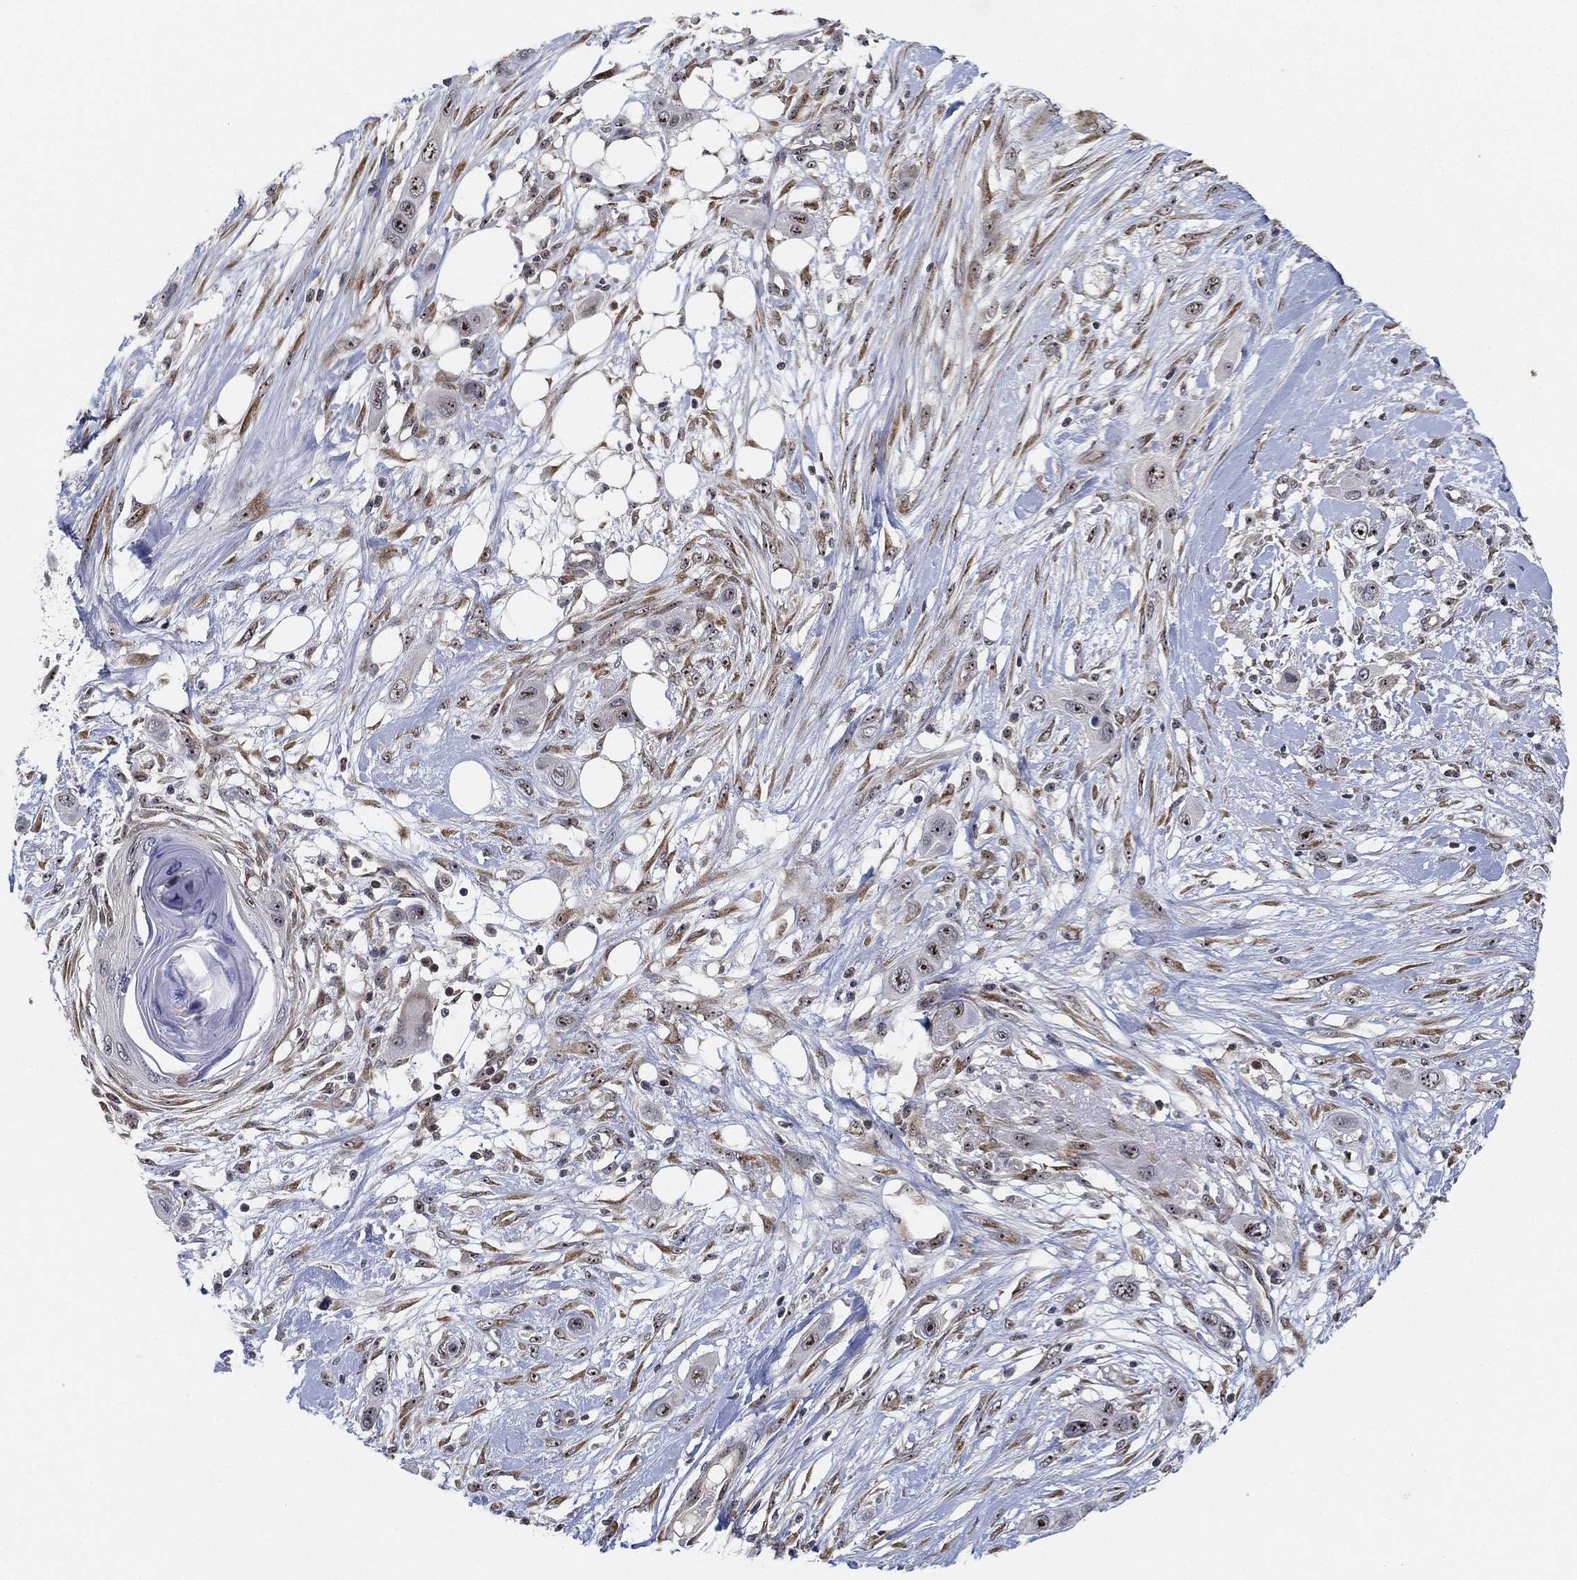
{"staining": {"intensity": "strong", "quantity": ">75%", "location": "nuclear"}, "tissue": "skin cancer", "cell_type": "Tumor cells", "image_type": "cancer", "snomed": [{"axis": "morphology", "description": "Squamous cell carcinoma, NOS"}, {"axis": "topography", "description": "Skin"}], "caption": "Immunohistochemical staining of skin cancer (squamous cell carcinoma) shows high levels of strong nuclear positivity in about >75% of tumor cells.", "gene": "PPP1R16B", "patient": {"sex": "male", "age": 79}}